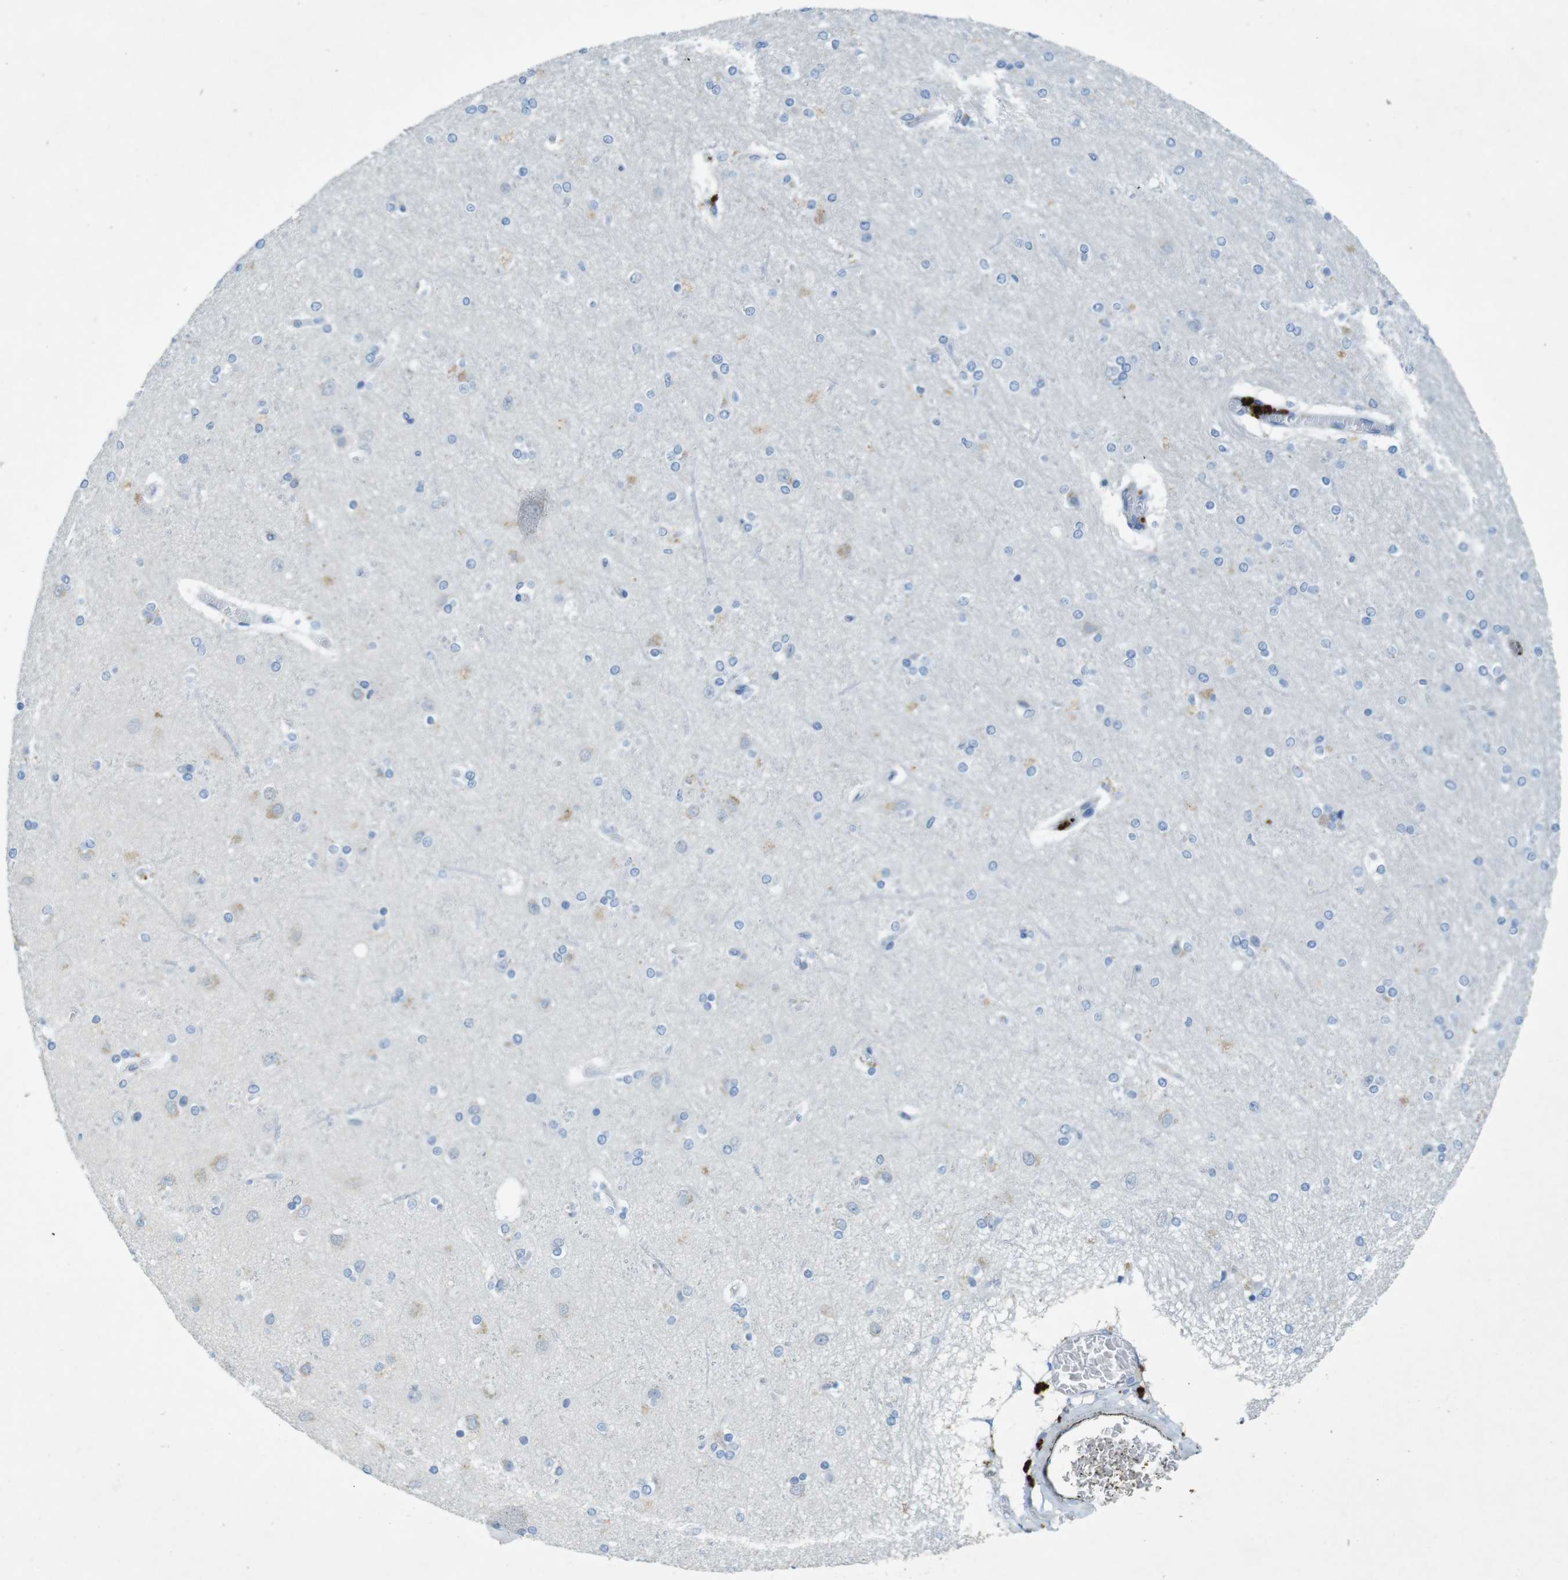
{"staining": {"intensity": "negative", "quantity": "none", "location": "none"}, "tissue": "cerebral cortex", "cell_type": "Endothelial cells", "image_type": "normal", "snomed": [{"axis": "morphology", "description": "Normal tissue, NOS"}, {"axis": "topography", "description": "Cerebral cortex"}], "caption": "This is an immunohistochemistry (IHC) micrograph of unremarkable human cerebral cortex. There is no positivity in endothelial cells.", "gene": "CD320", "patient": {"sex": "female", "age": 54}}